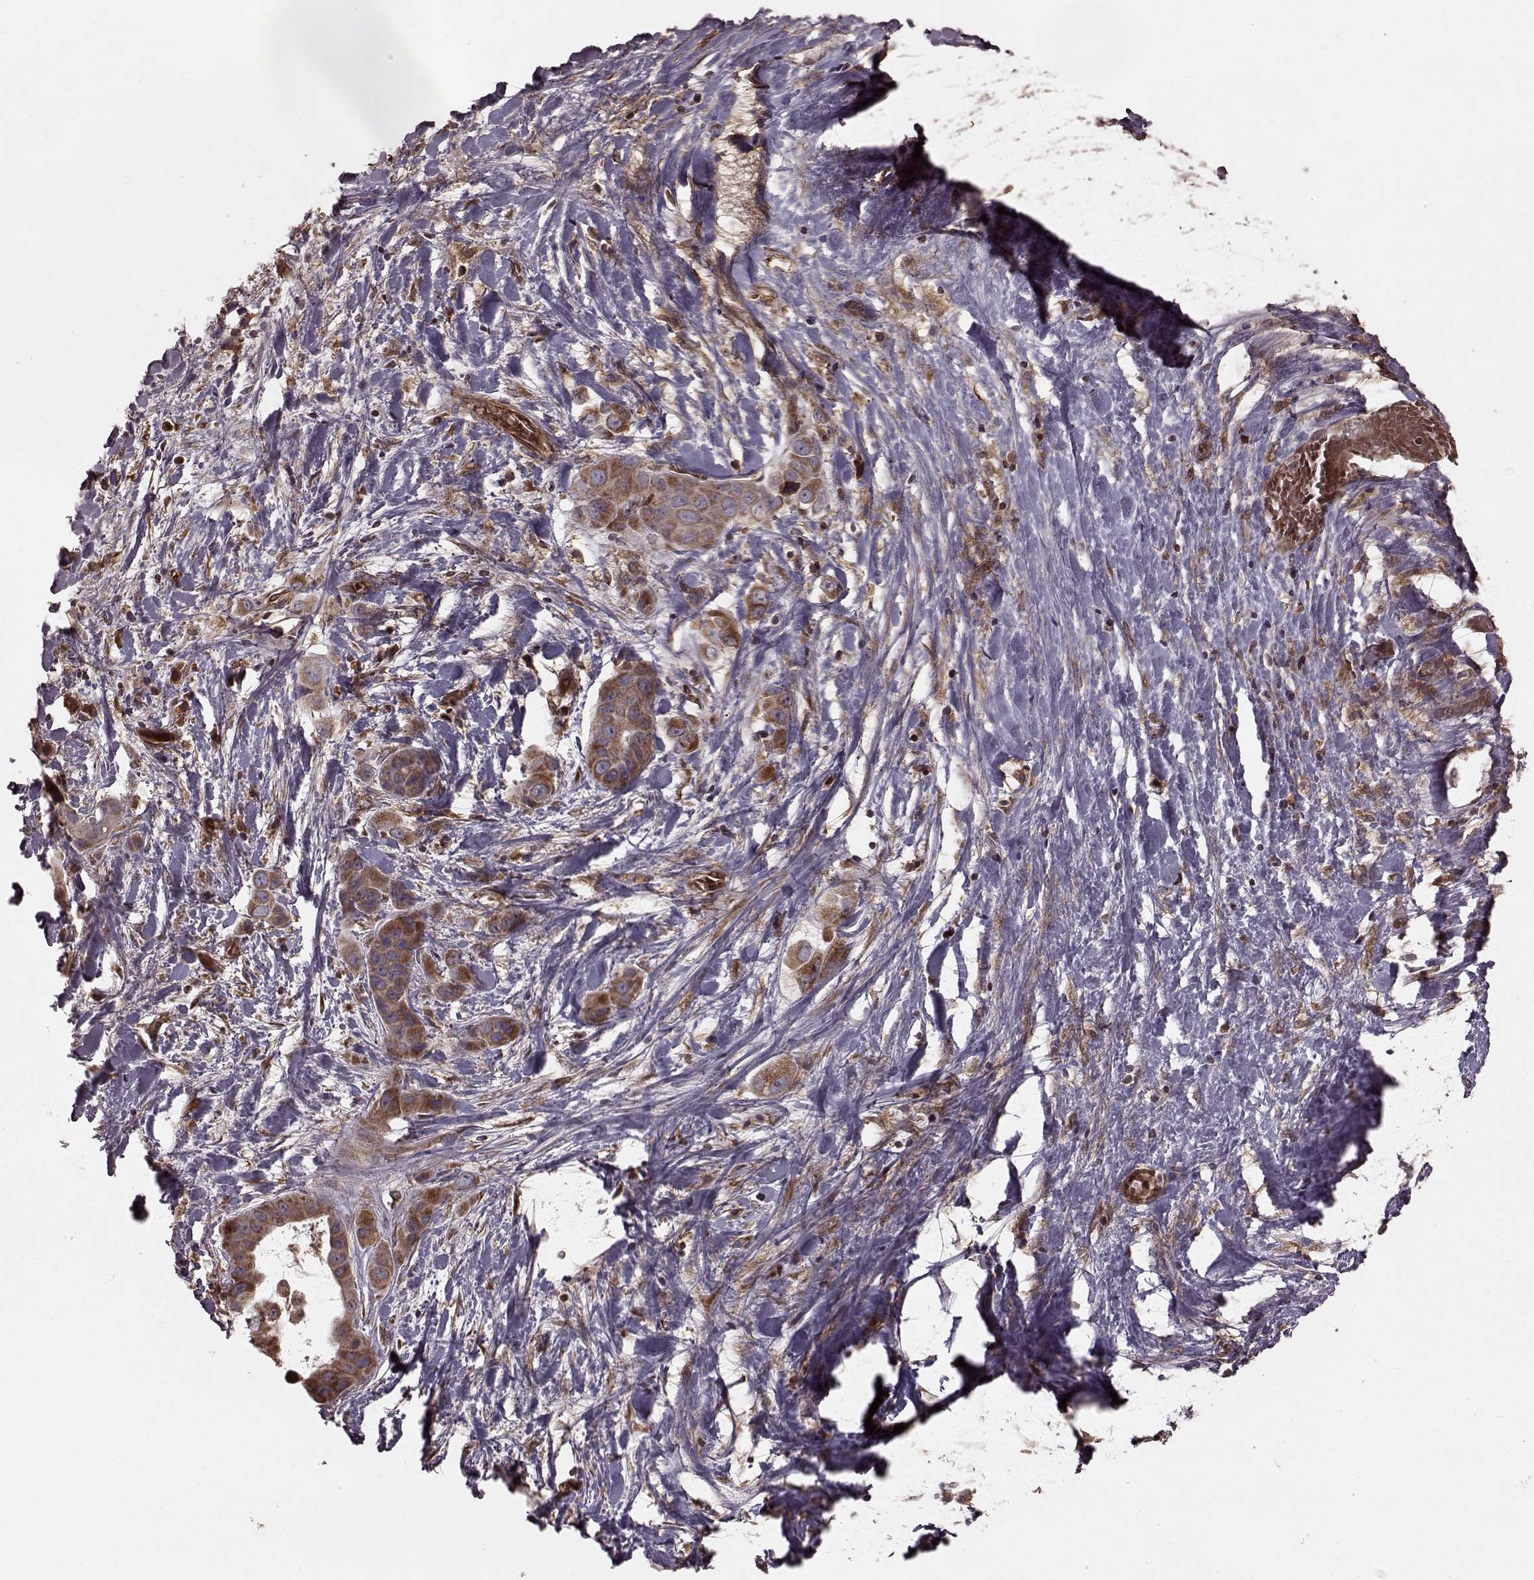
{"staining": {"intensity": "moderate", "quantity": ">75%", "location": "cytoplasmic/membranous"}, "tissue": "liver cancer", "cell_type": "Tumor cells", "image_type": "cancer", "snomed": [{"axis": "morphology", "description": "Cholangiocarcinoma"}, {"axis": "topography", "description": "Liver"}], "caption": "A brown stain labels moderate cytoplasmic/membranous staining of a protein in liver cholangiocarcinoma tumor cells.", "gene": "AGPAT1", "patient": {"sex": "female", "age": 52}}